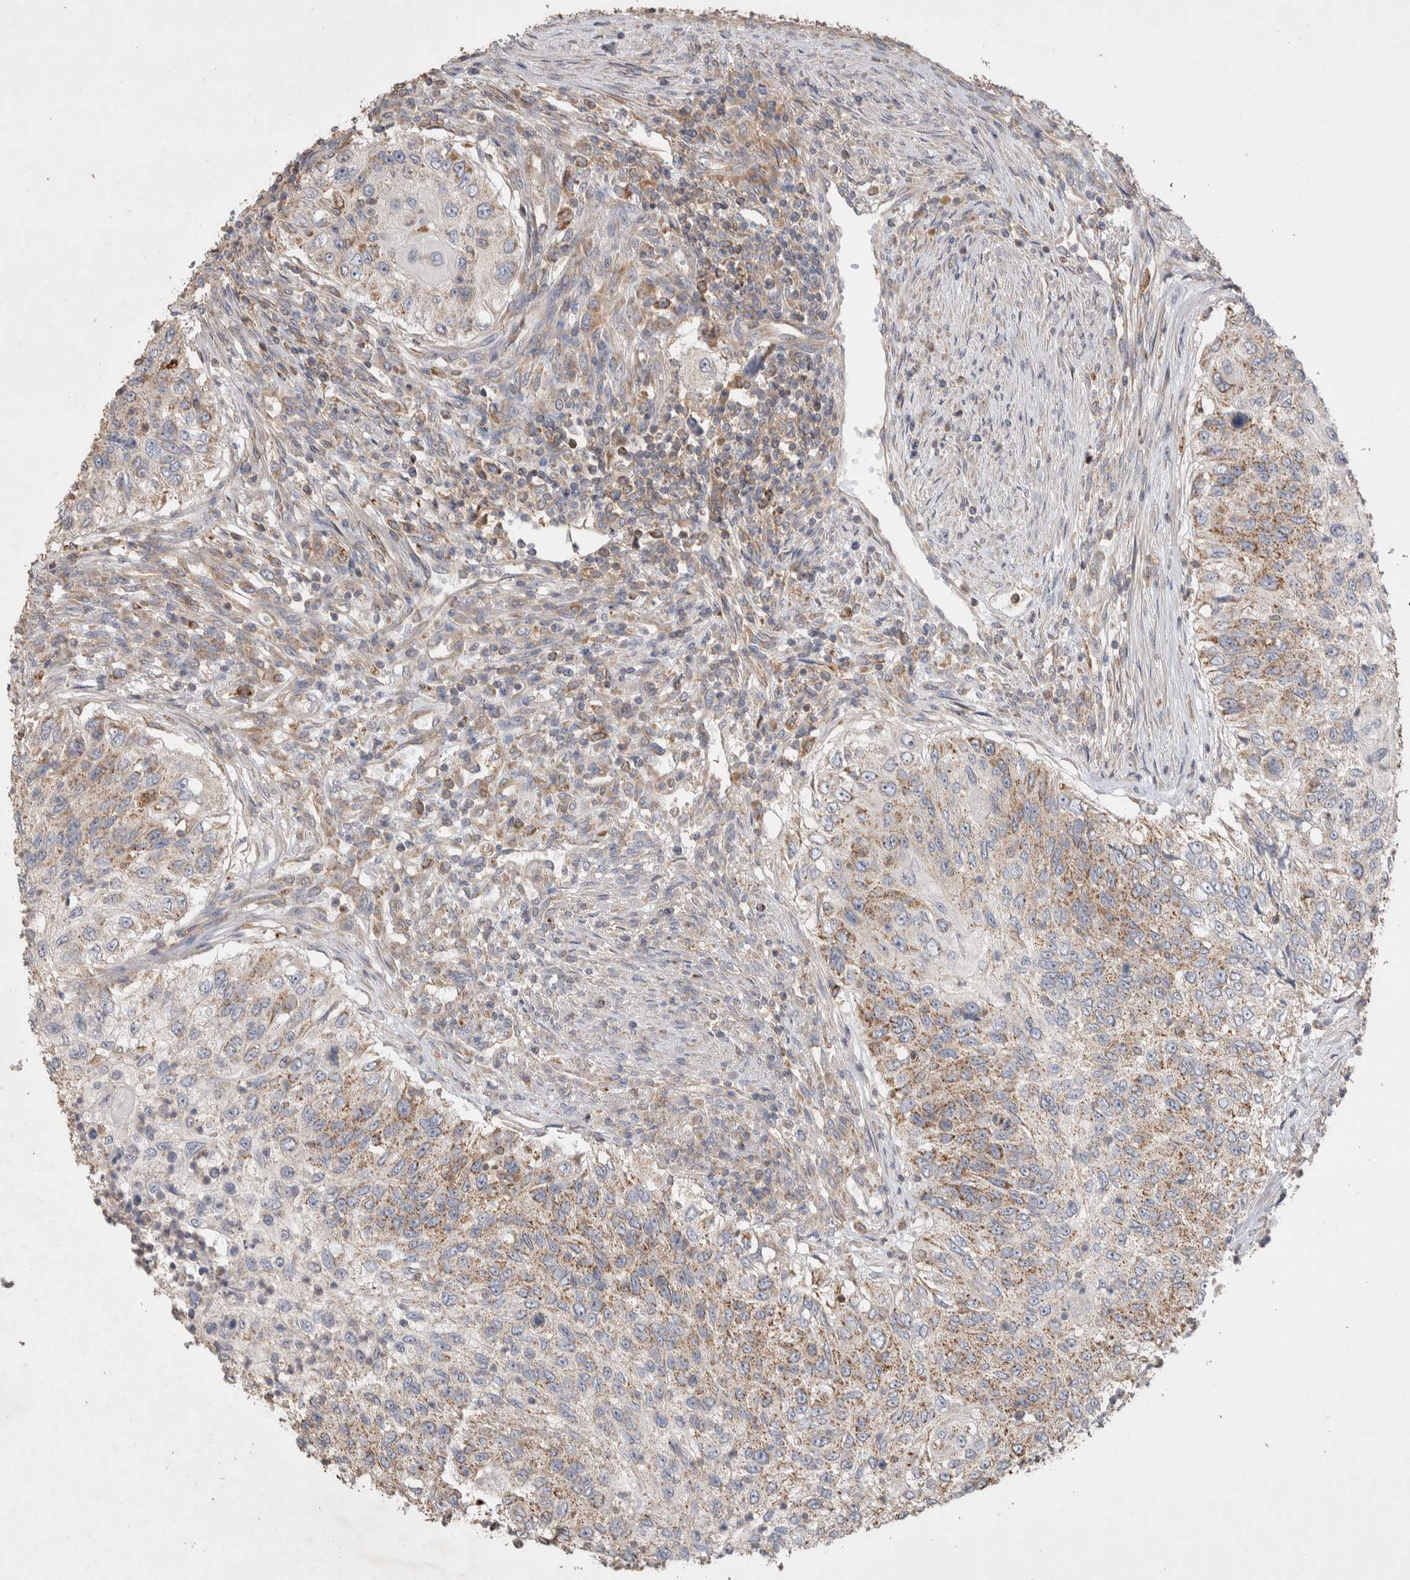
{"staining": {"intensity": "moderate", "quantity": "<25%", "location": "cytoplasmic/membranous"}, "tissue": "urothelial cancer", "cell_type": "Tumor cells", "image_type": "cancer", "snomed": [{"axis": "morphology", "description": "Urothelial carcinoma, High grade"}, {"axis": "topography", "description": "Urinary bladder"}], "caption": "This histopathology image exhibits high-grade urothelial carcinoma stained with IHC to label a protein in brown. The cytoplasmic/membranous of tumor cells show moderate positivity for the protein. Nuclei are counter-stained blue.", "gene": "DEPTOR", "patient": {"sex": "female", "age": 60}}